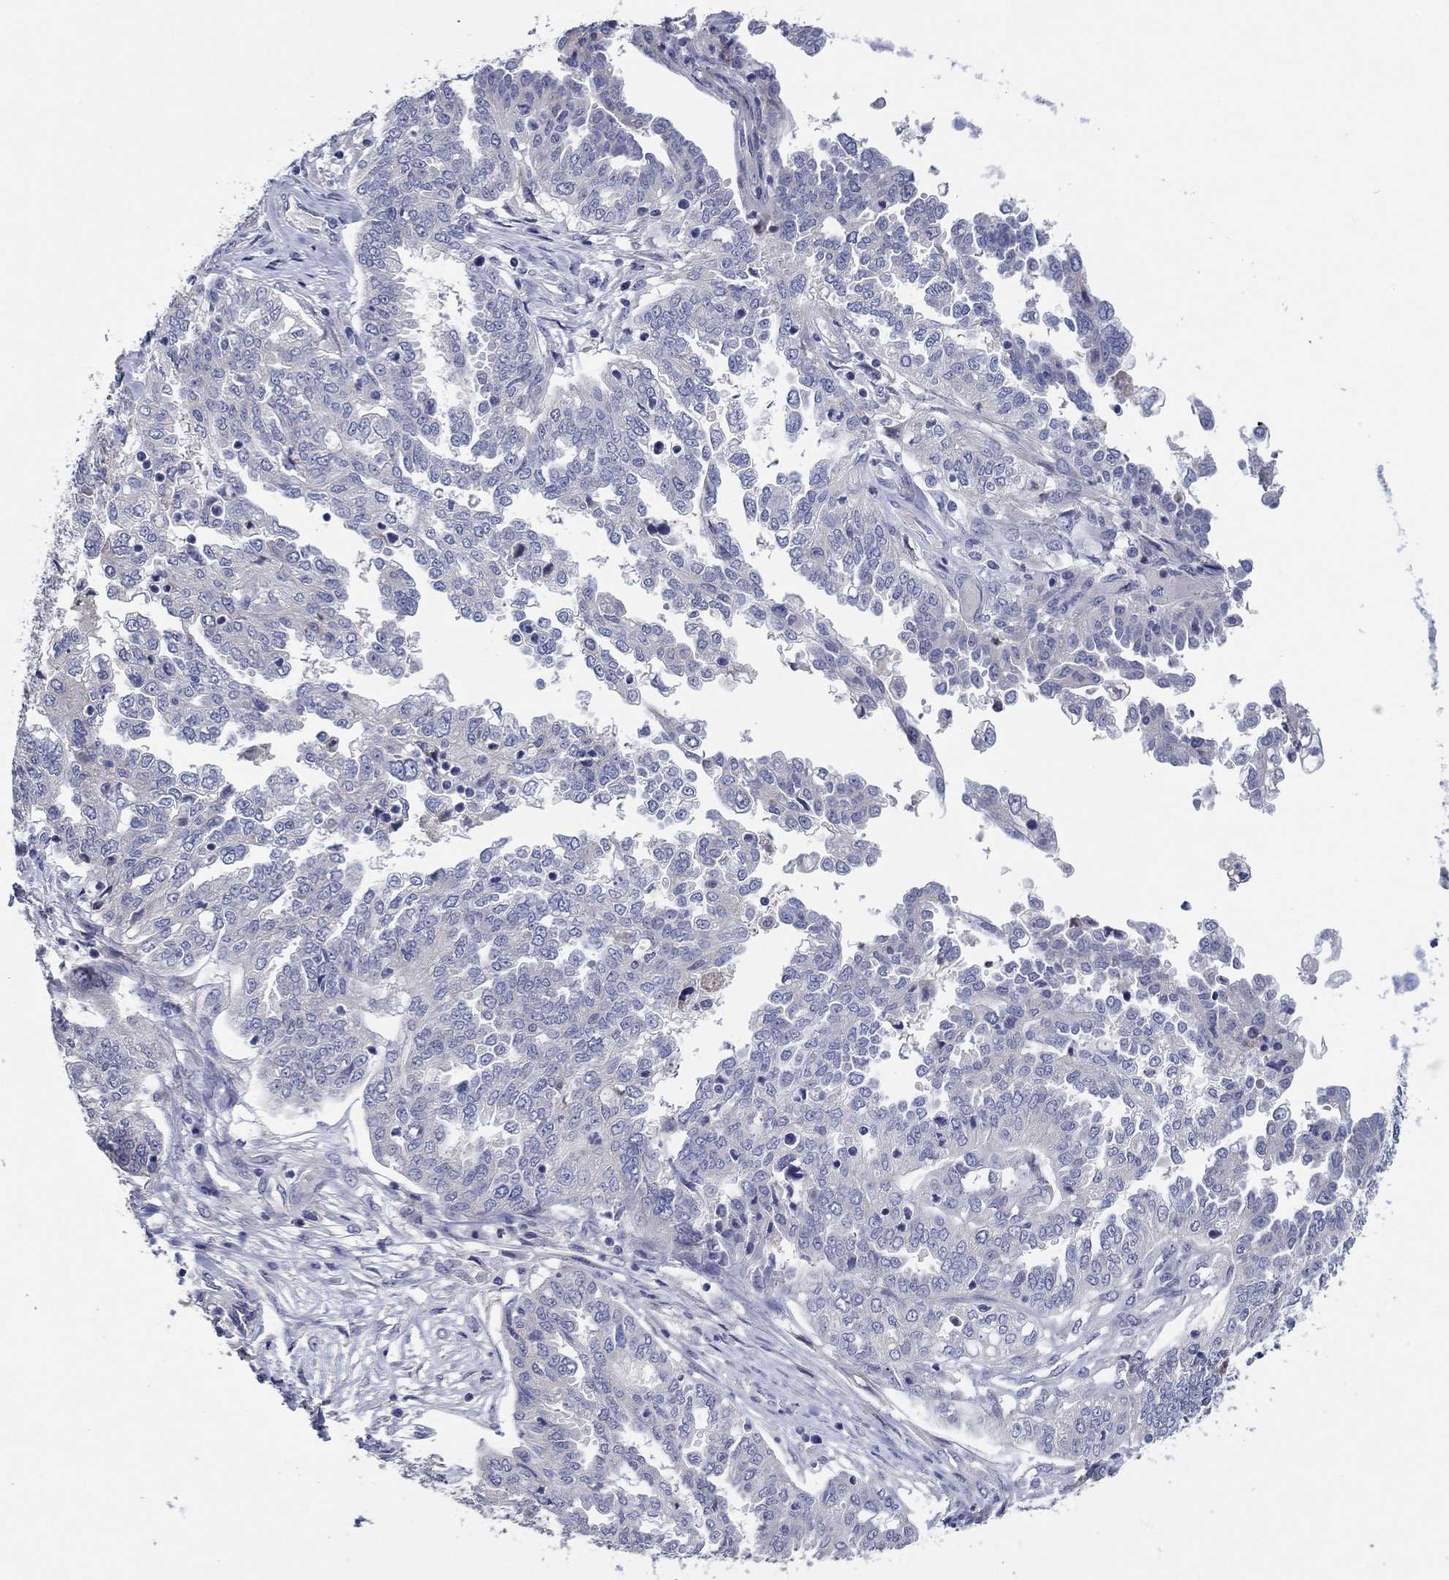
{"staining": {"intensity": "negative", "quantity": "none", "location": "none"}, "tissue": "ovarian cancer", "cell_type": "Tumor cells", "image_type": "cancer", "snomed": [{"axis": "morphology", "description": "Cystadenocarcinoma, serous, NOS"}, {"axis": "topography", "description": "Ovary"}], "caption": "IHC histopathology image of neoplastic tissue: ovarian cancer stained with DAB exhibits no significant protein staining in tumor cells.", "gene": "HDC", "patient": {"sex": "female", "age": 67}}